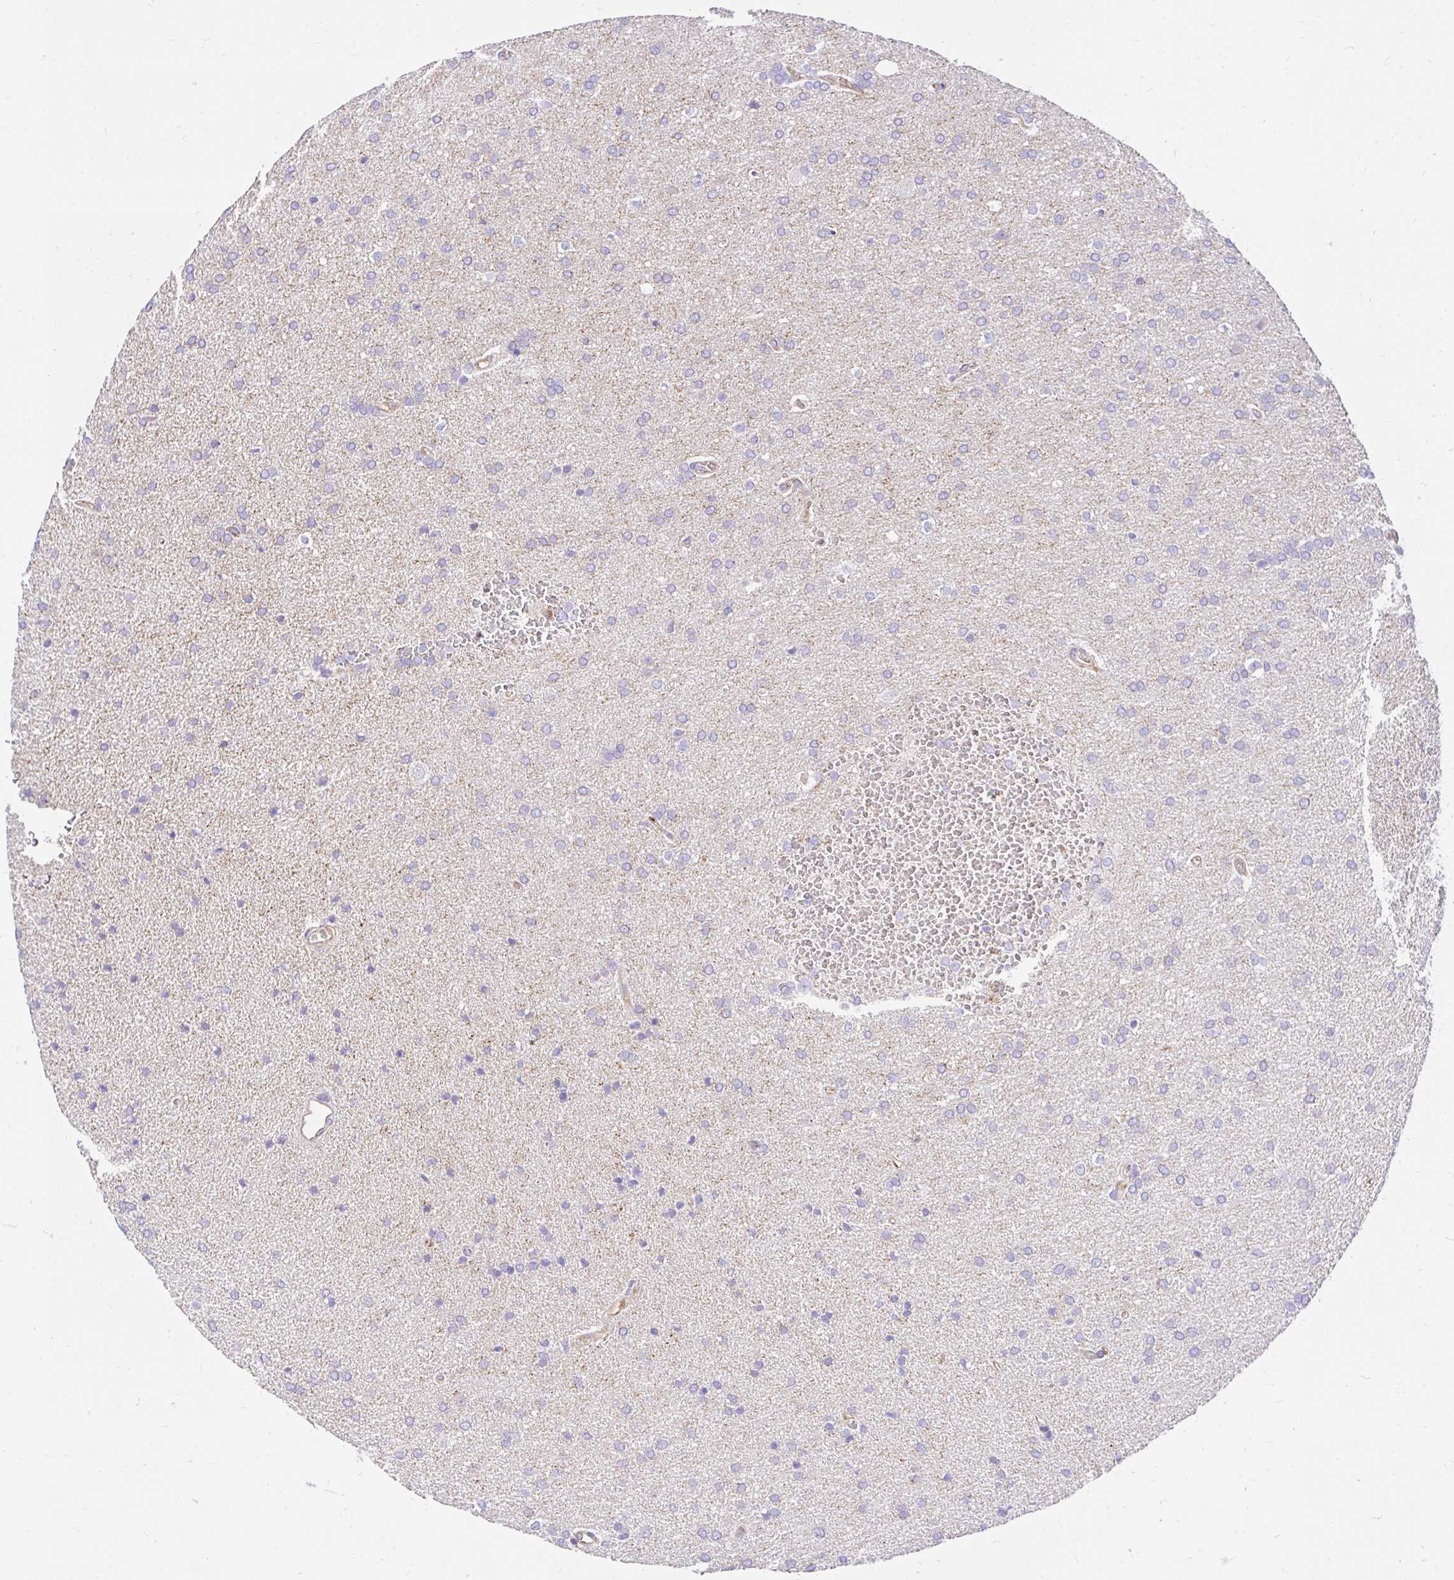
{"staining": {"intensity": "negative", "quantity": "none", "location": "none"}, "tissue": "glioma", "cell_type": "Tumor cells", "image_type": "cancer", "snomed": [{"axis": "morphology", "description": "Glioma, malignant, Low grade"}, {"axis": "topography", "description": "Brain"}], "caption": "Immunohistochemical staining of human malignant low-grade glioma shows no significant staining in tumor cells.", "gene": "ABCB10", "patient": {"sex": "female", "age": 34}}